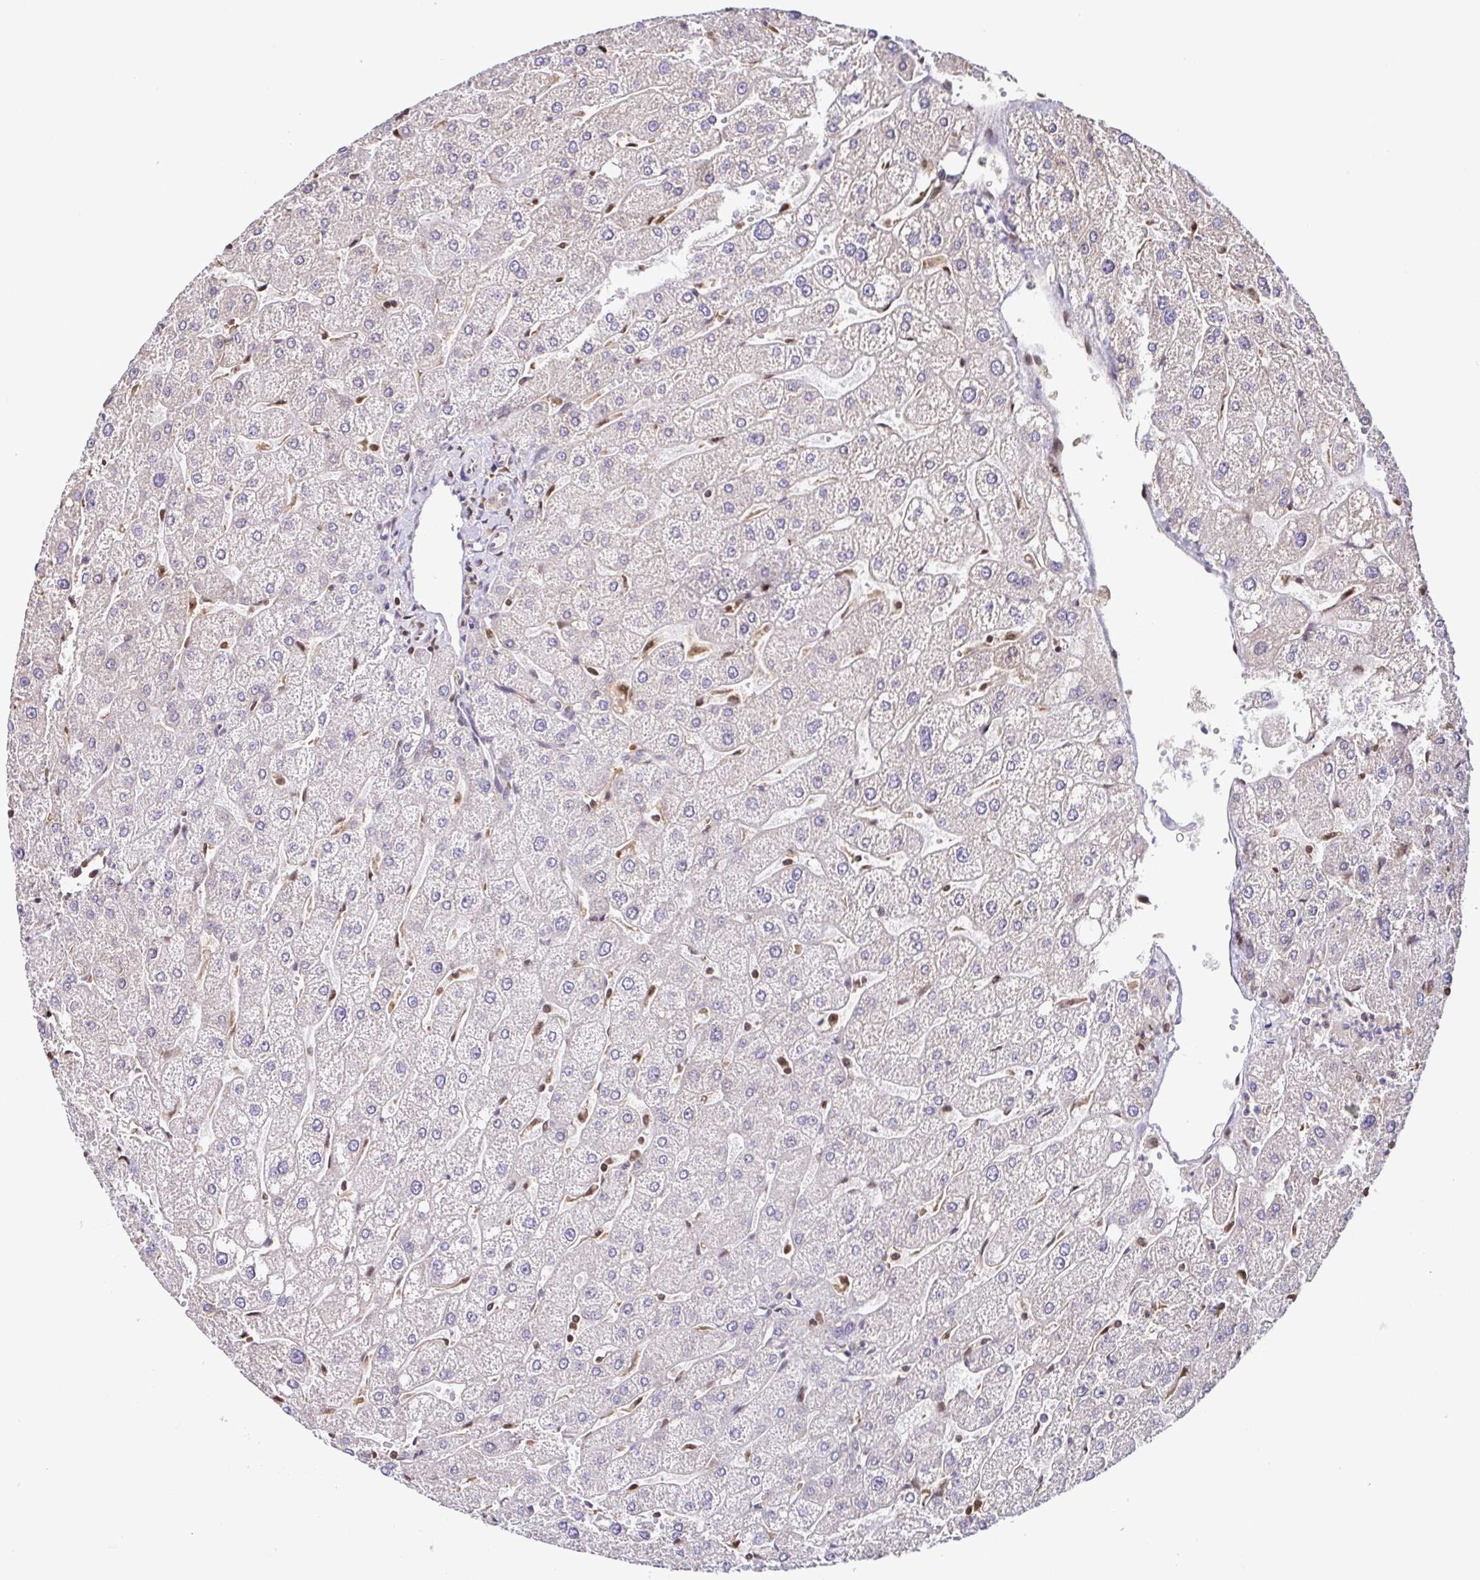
{"staining": {"intensity": "negative", "quantity": "none", "location": "none"}, "tissue": "liver", "cell_type": "Cholangiocytes", "image_type": "normal", "snomed": [{"axis": "morphology", "description": "Normal tissue, NOS"}, {"axis": "topography", "description": "Liver"}], "caption": "This micrograph is of unremarkable liver stained with immunohistochemistry to label a protein in brown with the nuclei are counter-stained blue. There is no staining in cholangiocytes.", "gene": "PSMB9", "patient": {"sex": "male", "age": 67}}